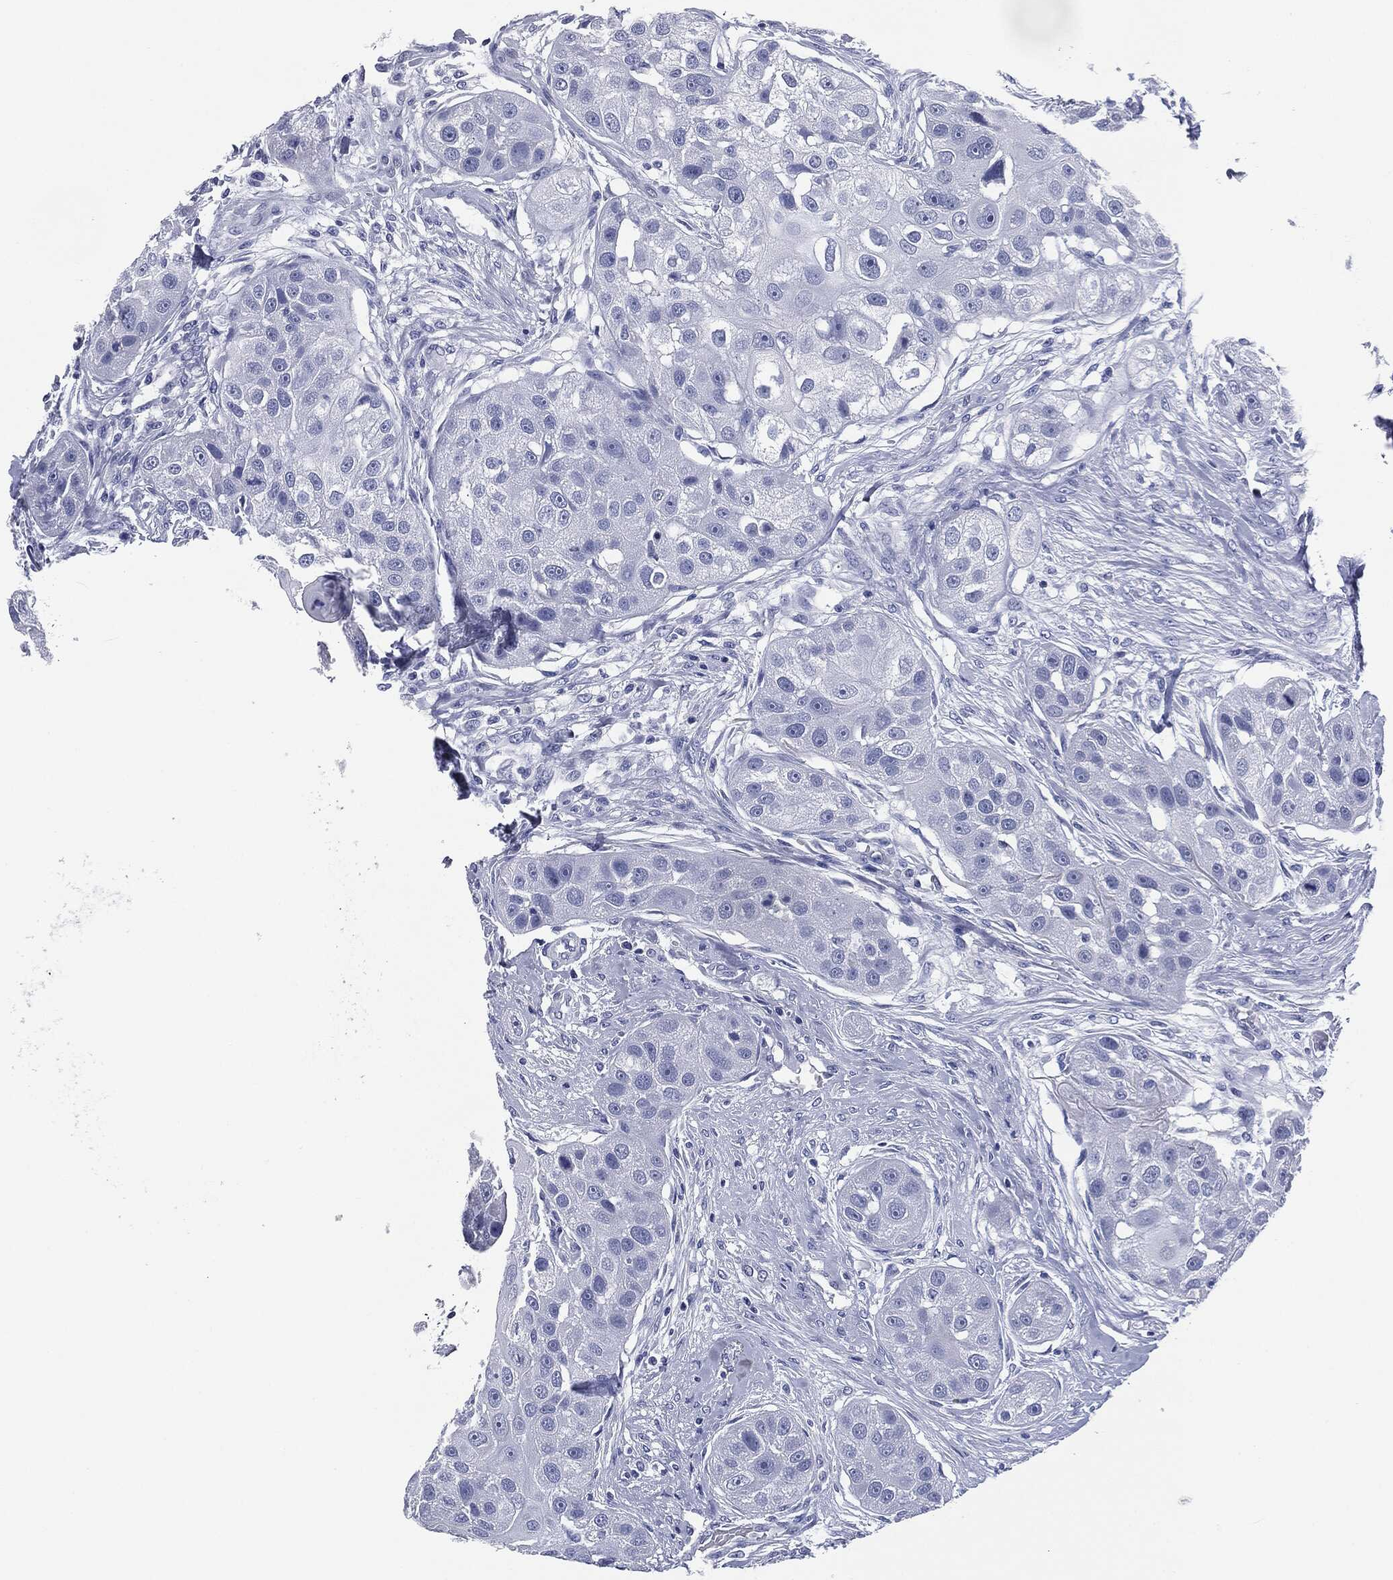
{"staining": {"intensity": "negative", "quantity": "none", "location": "none"}, "tissue": "head and neck cancer", "cell_type": "Tumor cells", "image_type": "cancer", "snomed": [{"axis": "morphology", "description": "Normal tissue, NOS"}, {"axis": "morphology", "description": "Squamous cell carcinoma, NOS"}, {"axis": "topography", "description": "Skeletal muscle"}, {"axis": "topography", "description": "Head-Neck"}], "caption": "IHC of human head and neck cancer (squamous cell carcinoma) exhibits no positivity in tumor cells.", "gene": "ATP2A1", "patient": {"sex": "male", "age": 51}}